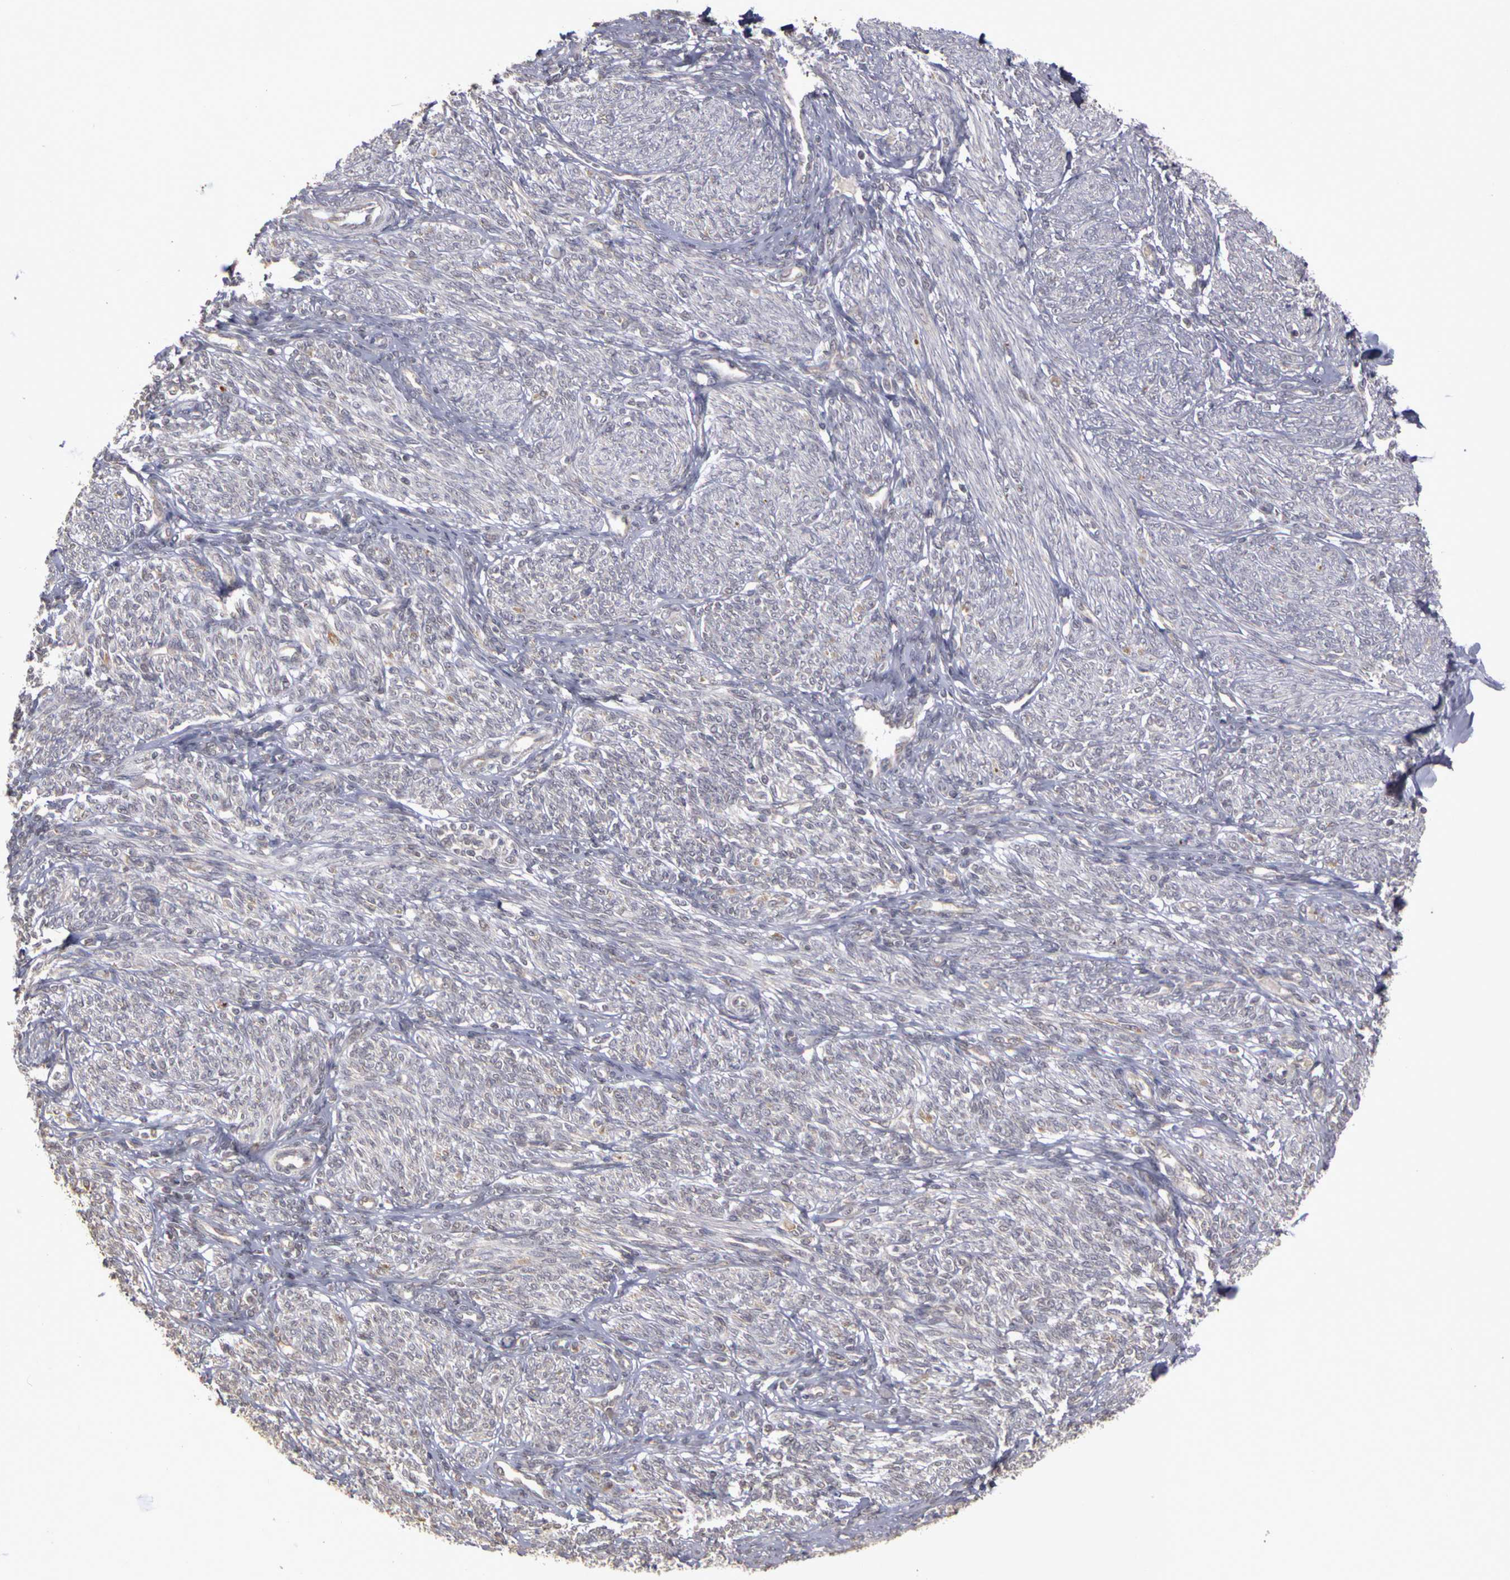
{"staining": {"intensity": "negative", "quantity": "none", "location": "none"}, "tissue": "endometrium", "cell_type": "Cells in endometrial stroma", "image_type": "normal", "snomed": [{"axis": "morphology", "description": "Normal tissue, NOS"}, {"axis": "topography", "description": "Endometrium"}], "caption": "Immunohistochemistry micrograph of unremarkable endometrium stained for a protein (brown), which demonstrates no positivity in cells in endometrial stroma. (DAB IHC visualized using brightfield microscopy, high magnification).", "gene": "FRMD7", "patient": {"sex": "female", "age": 82}}